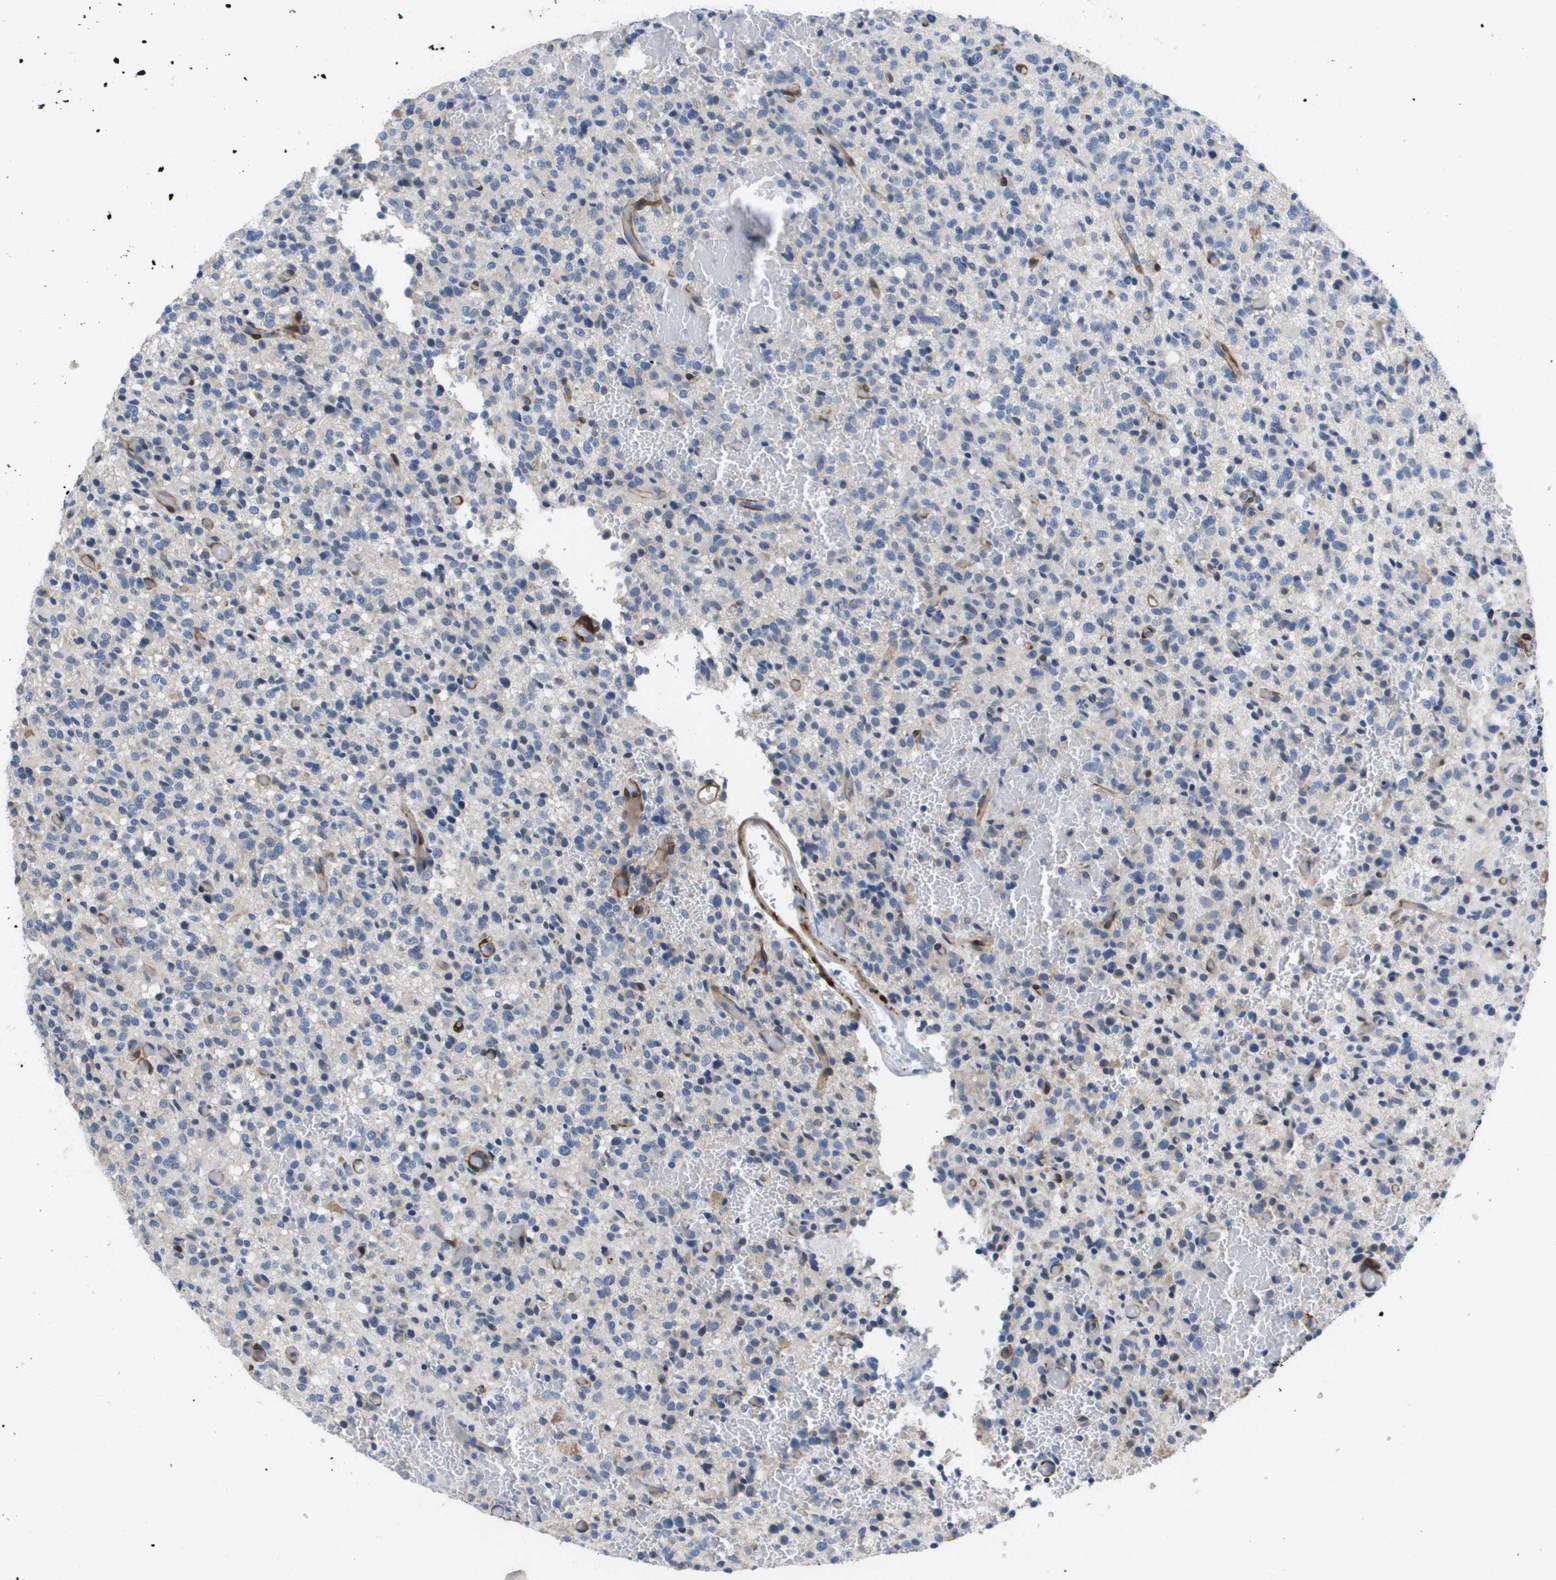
{"staining": {"intensity": "negative", "quantity": "none", "location": "none"}, "tissue": "glioma", "cell_type": "Tumor cells", "image_type": "cancer", "snomed": [{"axis": "morphology", "description": "Glioma, malignant, High grade"}, {"axis": "topography", "description": "Brain"}], "caption": "Protein analysis of glioma shows no significant positivity in tumor cells.", "gene": "LPP", "patient": {"sex": "male", "age": 71}}